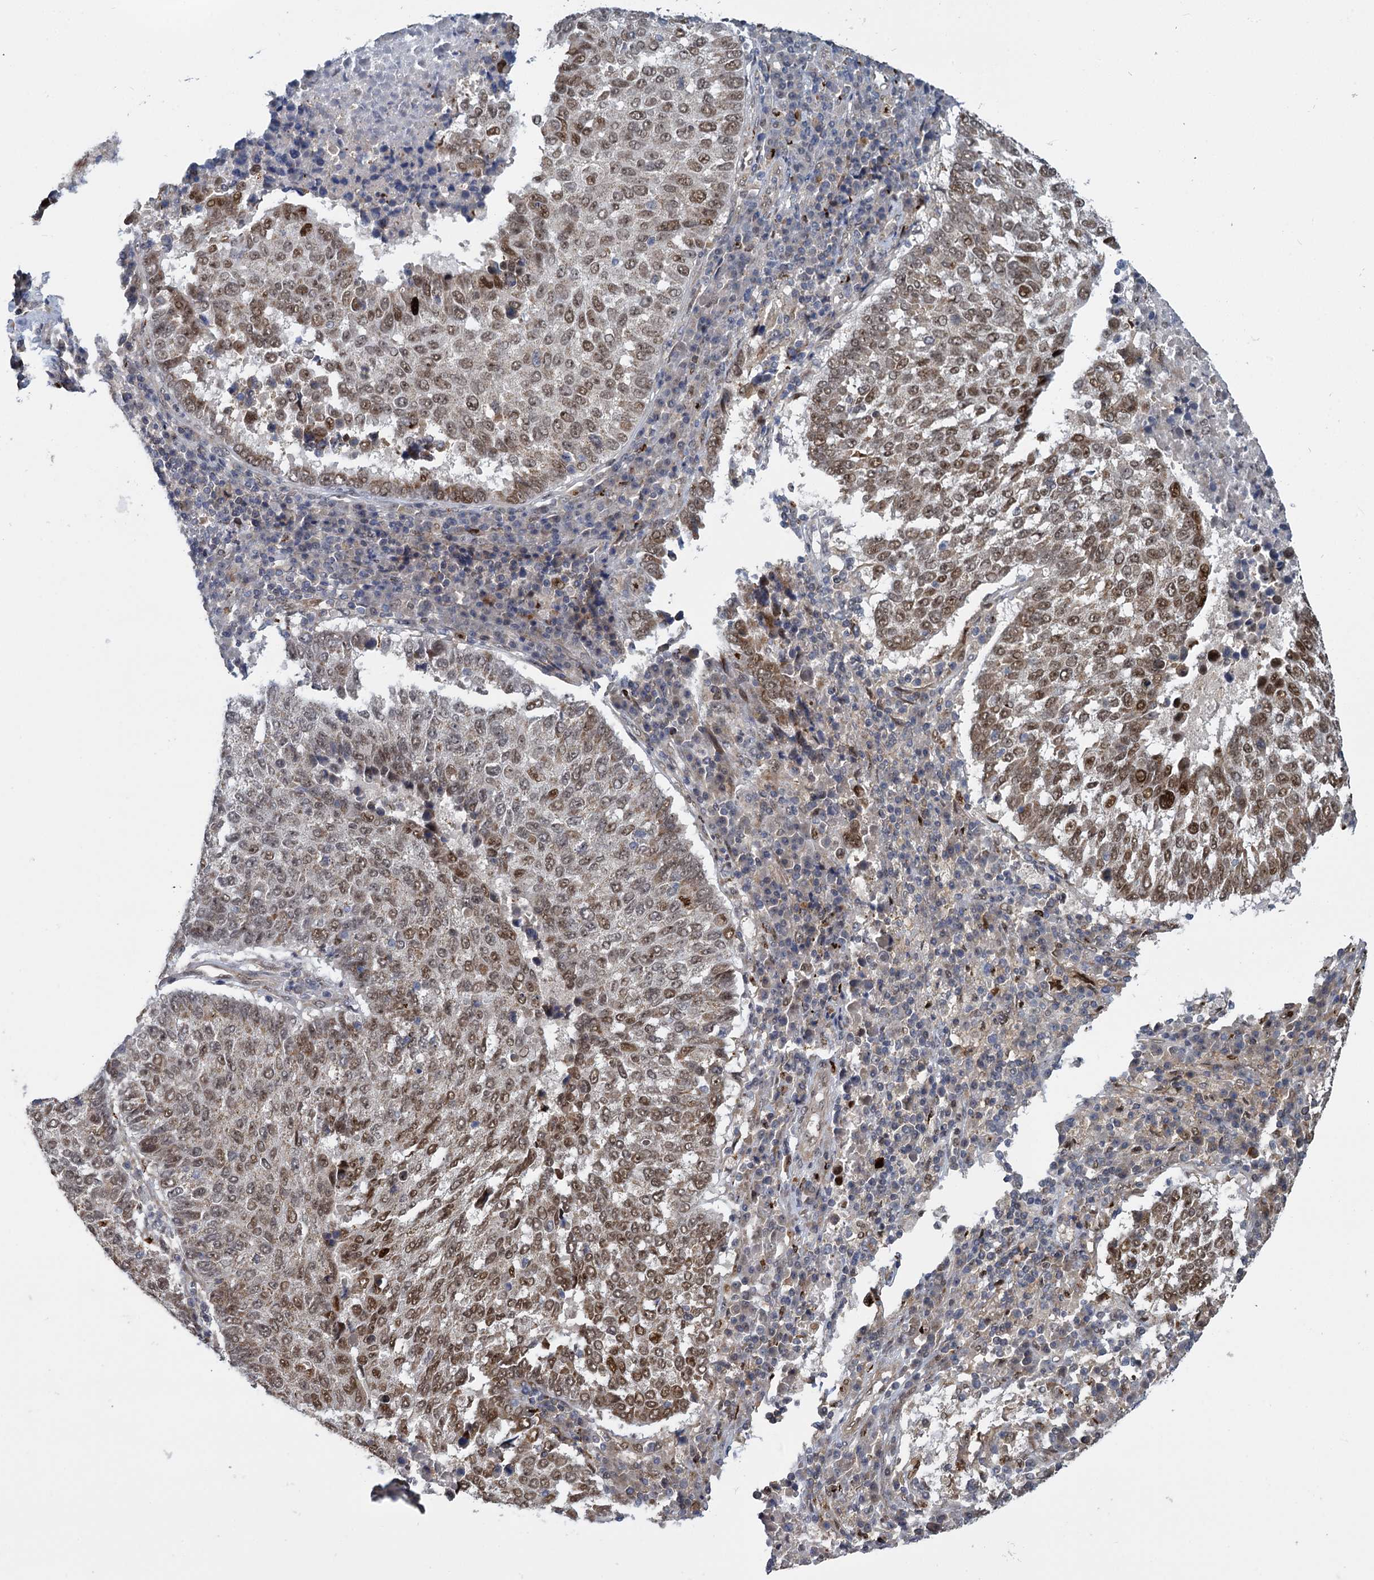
{"staining": {"intensity": "moderate", "quantity": ">75%", "location": "nuclear"}, "tissue": "lung cancer", "cell_type": "Tumor cells", "image_type": "cancer", "snomed": [{"axis": "morphology", "description": "Squamous cell carcinoma, NOS"}, {"axis": "topography", "description": "Lung"}], "caption": "Immunohistochemistry (IHC) of human squamous cell carcinoma (lung) demonstrates medium levels of moderate nuclear staining in about >75% of tumor cells.", "gene": "GAL3ST4", "patient": {"sex": "male", "age": 73}}